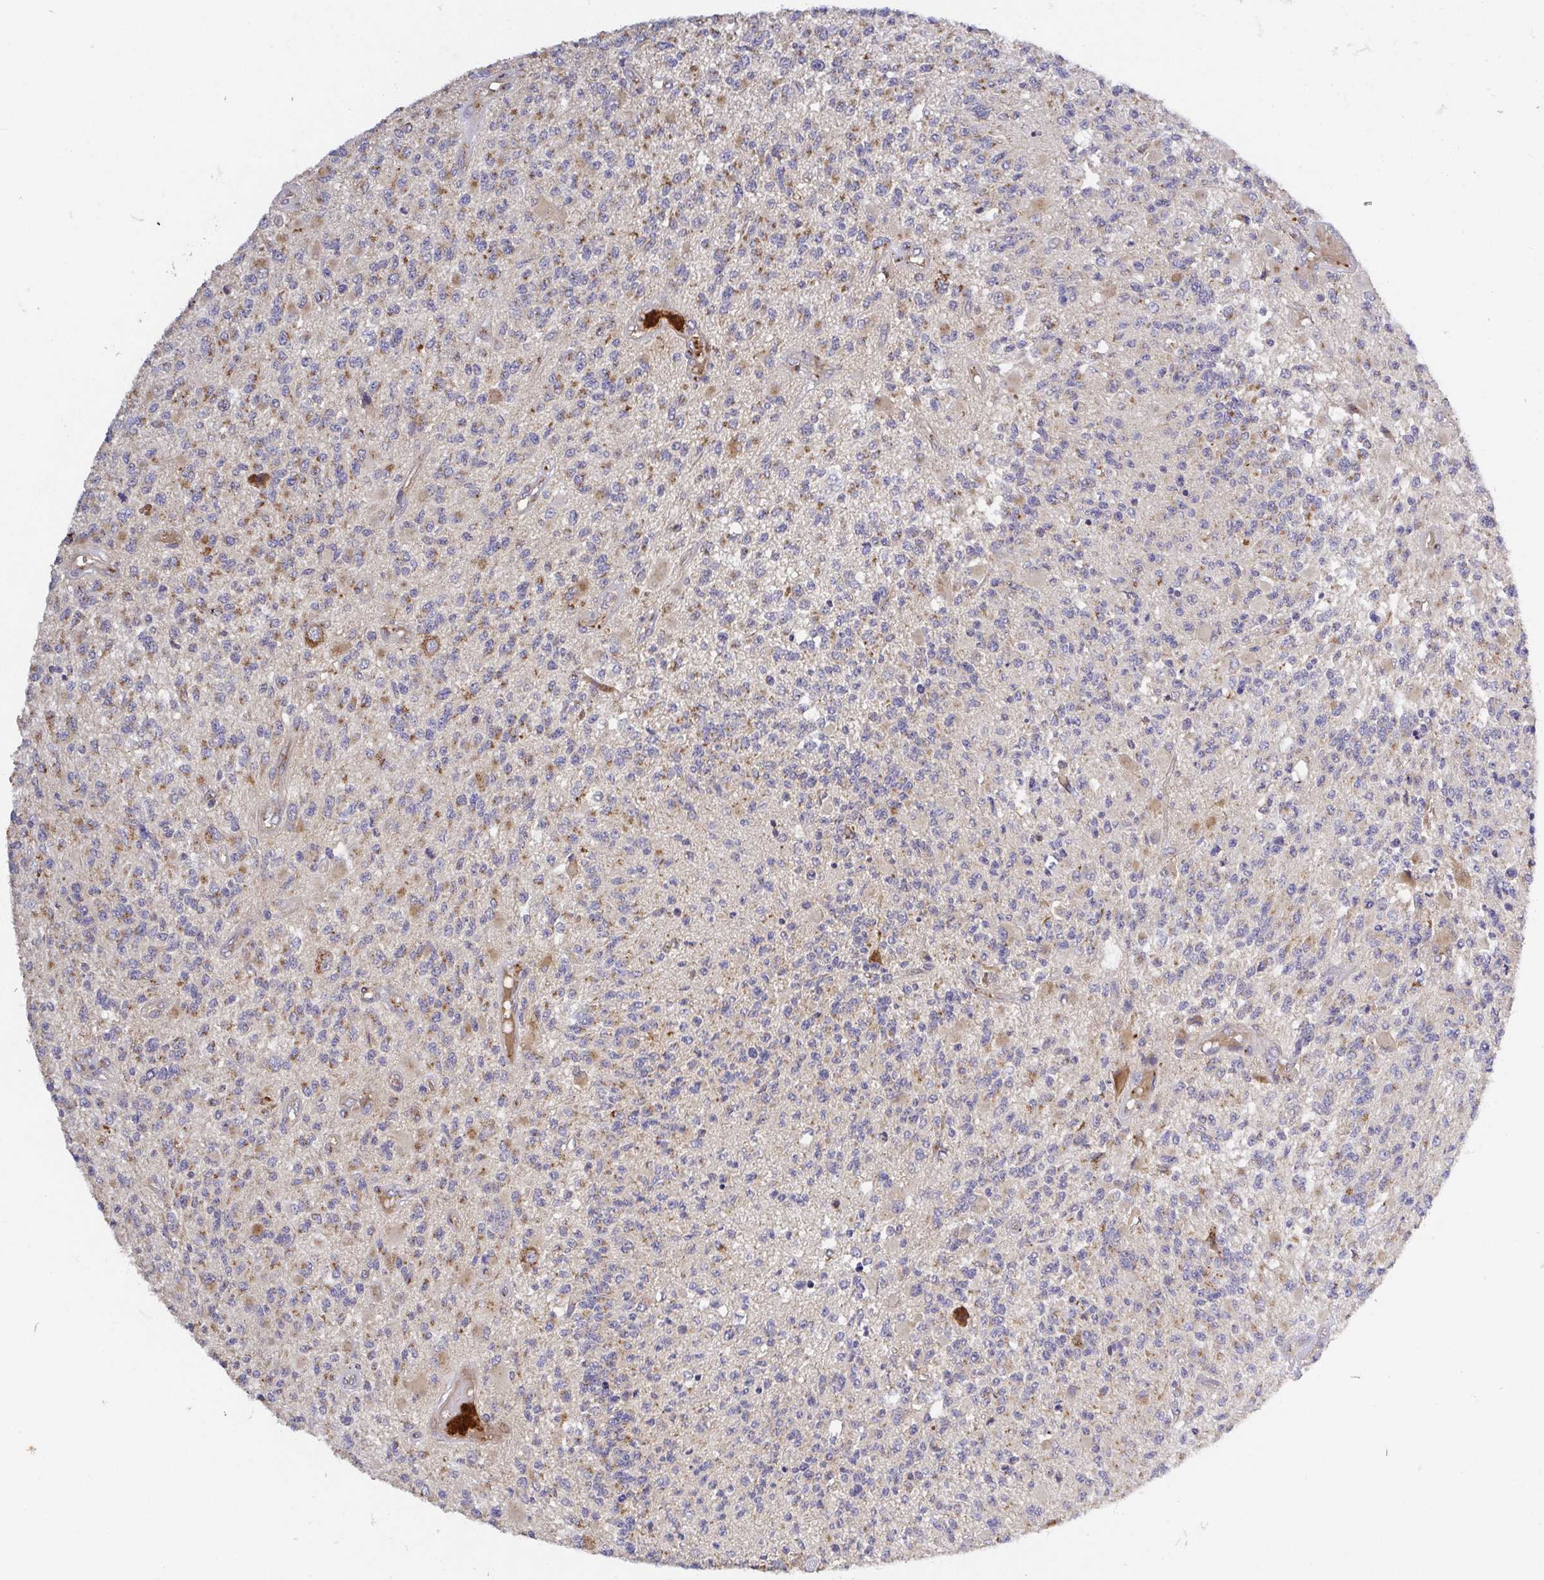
{"staining": {"intensity": "weak", "quantity": "<25%", "location": "cytoplasmic/membranous"}, "tissue": "glioma", "cell_type": "Tumor cells", "image_type": "cancer", "snomed": [{"axis": "morphology", "description": "Glioma, malignant, High grade"}, {"axis": "topography", "description": "Brain"}], "caption": "Micrograph shows no protein positivity in tumor cells of glioma tissue.", "gene": "TM9SF4", "patient": {"sex": "female", "age": 63}}